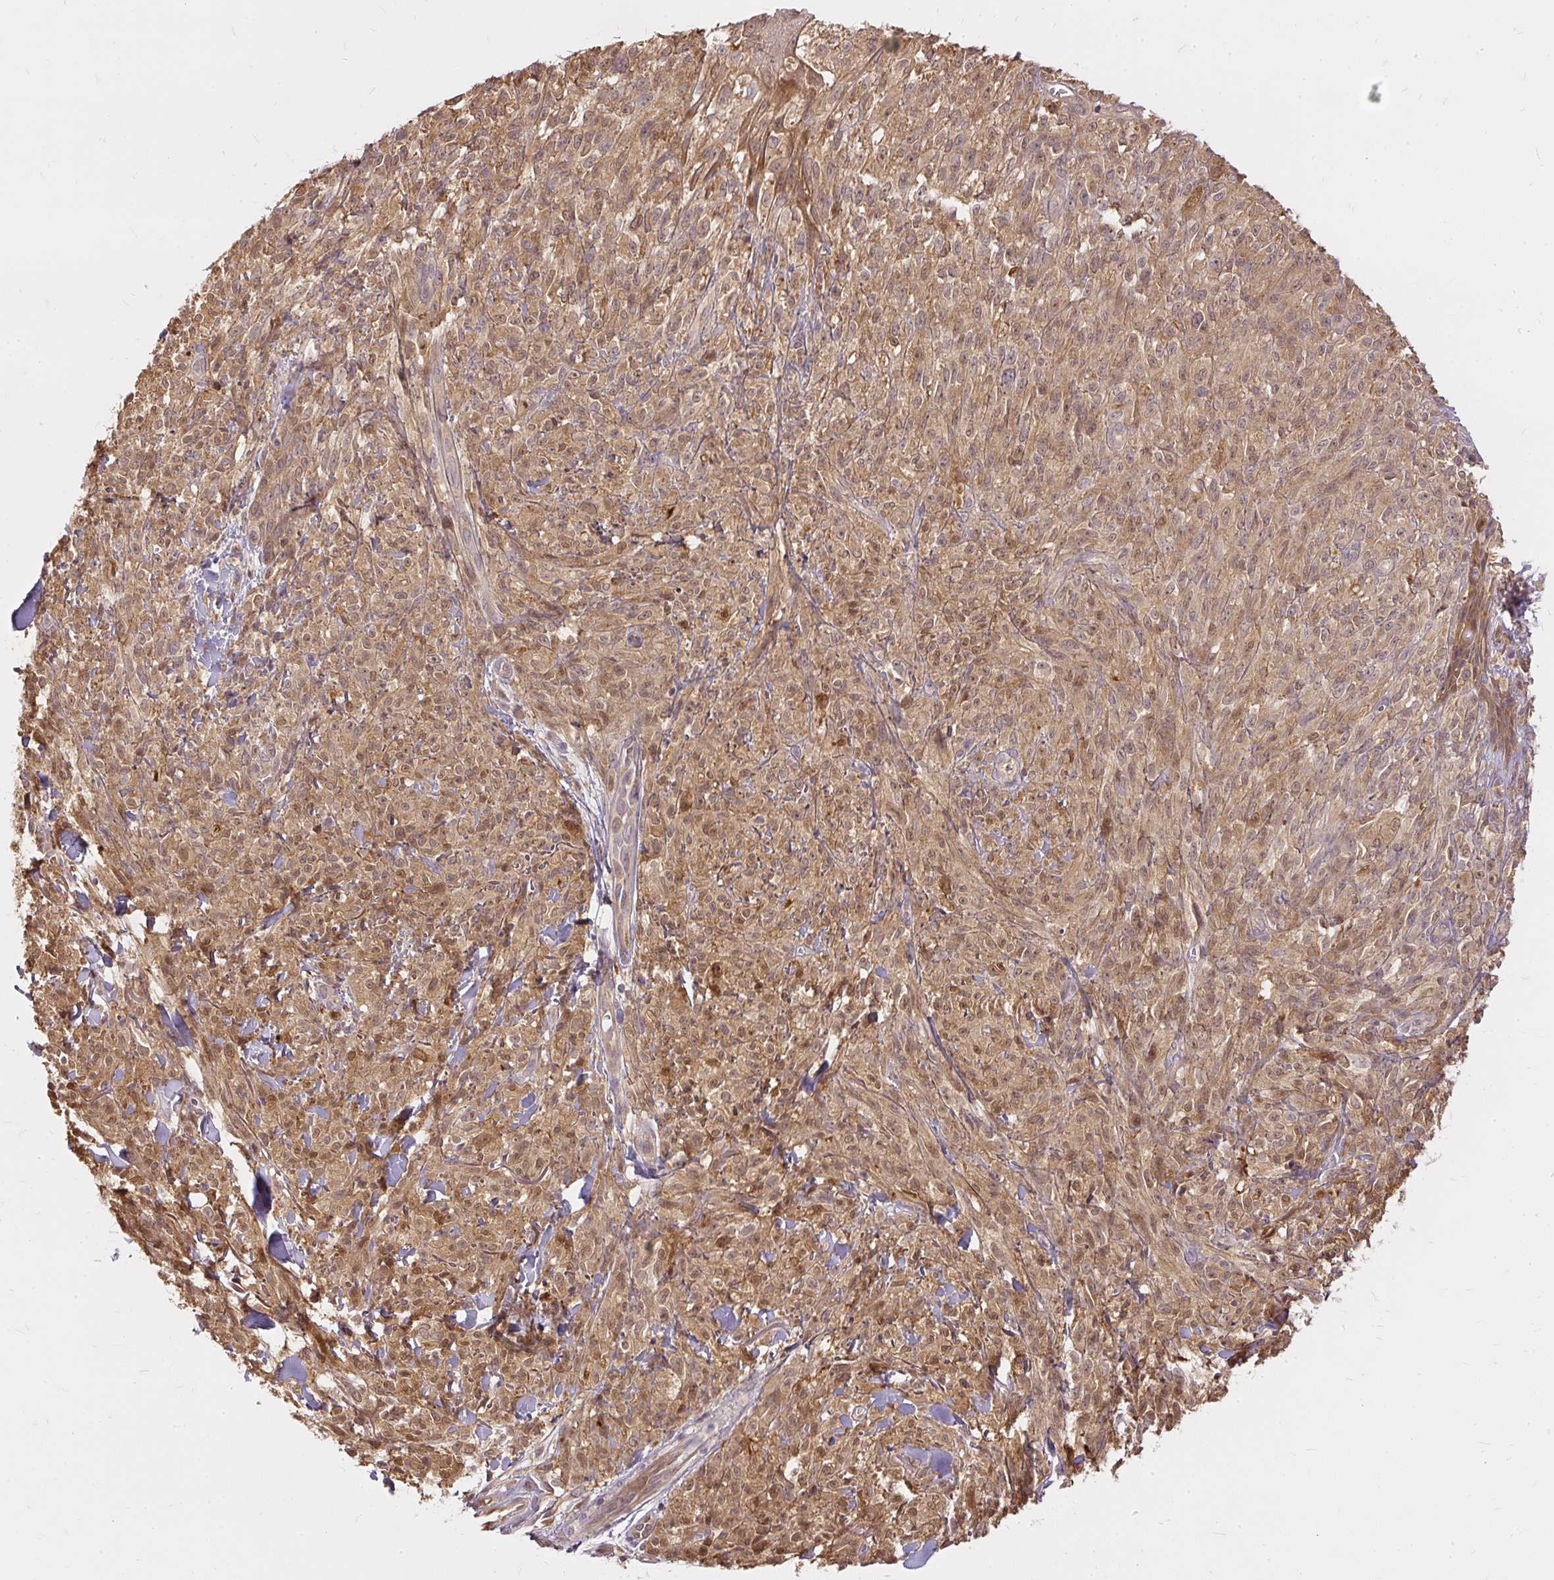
{"staining": {"intensity": "moderate", "quantity": ">75%", "location": "cytoplasmic/membranous,nuclear"}, "tissue": "melanoma", "cell_type": "Tumor cells", "image_type": "cancer", "snomed": [{"axis": "morphology", "description": "Malignant melanoma, NOS"}, {"axis": "topography", "description": "Skin of upper arm"}], "caption": "Protein expression analysis of melanoma exhibits moderate cytoplasmic/membranous and nuclear staining in about >75% of tumor cells. Using DAB (brown) and hematoxylin (blue) stains, captured at high magnification using brightfield microscopy.", "gene": "AP5S1", "patient": {"sex": "female", "age": 65}}